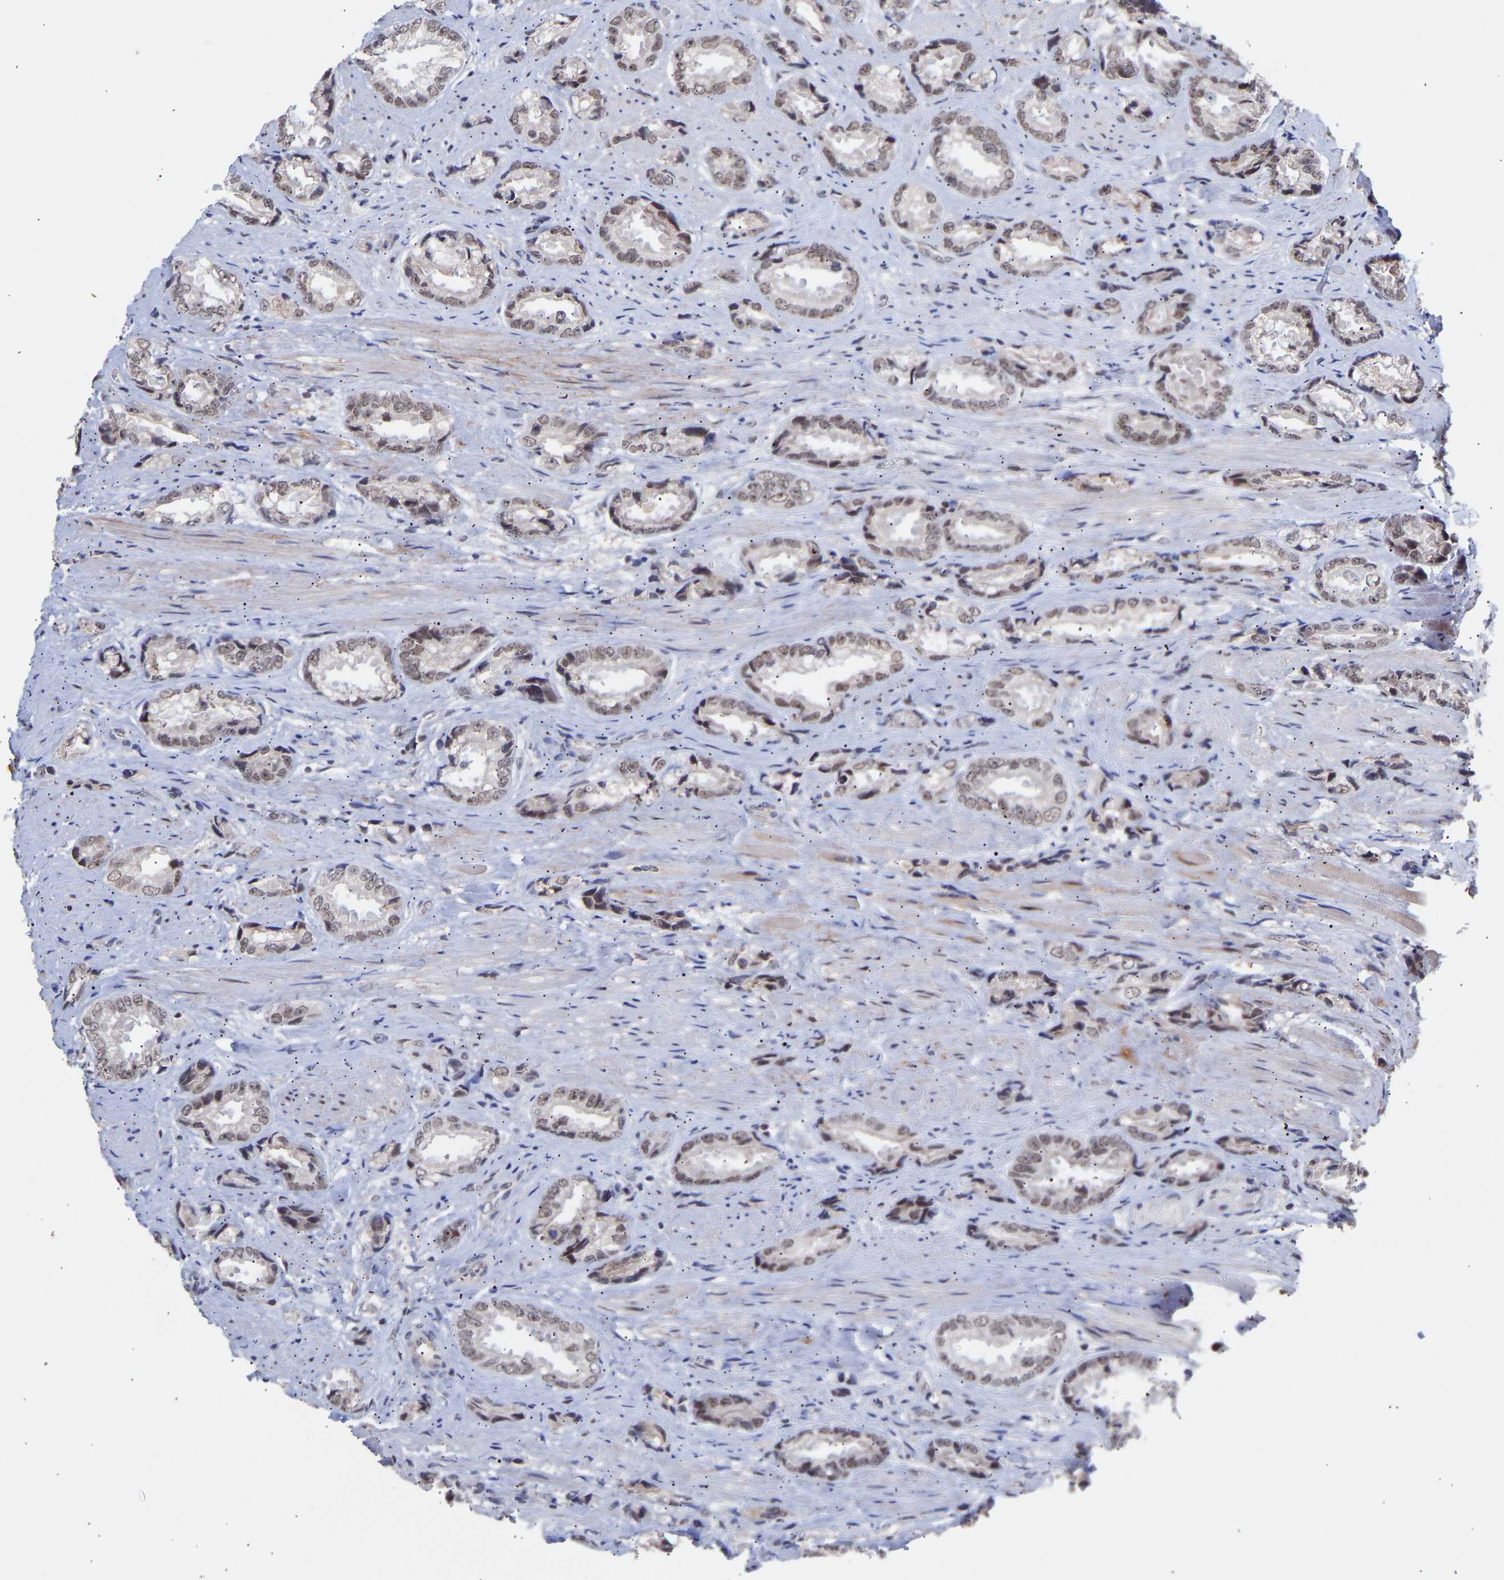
{"staining": {"intensity": "negative", "quantity": "none", "location": "none"}, "tissue": "prostate cancer", "cell_type": "Tumor cells", "image_type": "cancer", "snomed": [{"axis": "morphology", "description": "Adenocarcinoma, High grade"}, {"axis": "topography", "description": "Prostate"}], "caption": "An immunohistochemistry (IHC) histopathology image of adenocarcinoma (high-grade) (prostate) is shown. There is no staining in tumor cells of adenocarcinoma (high-grade) (prostate). (DAB (3,3'-diaminobenzidine) immunohistochemistry (IHC) visualized using brightfield microscopy, high magnification).", "gene": "RBM15", "patient": {"sex": "male", "age": 61}}